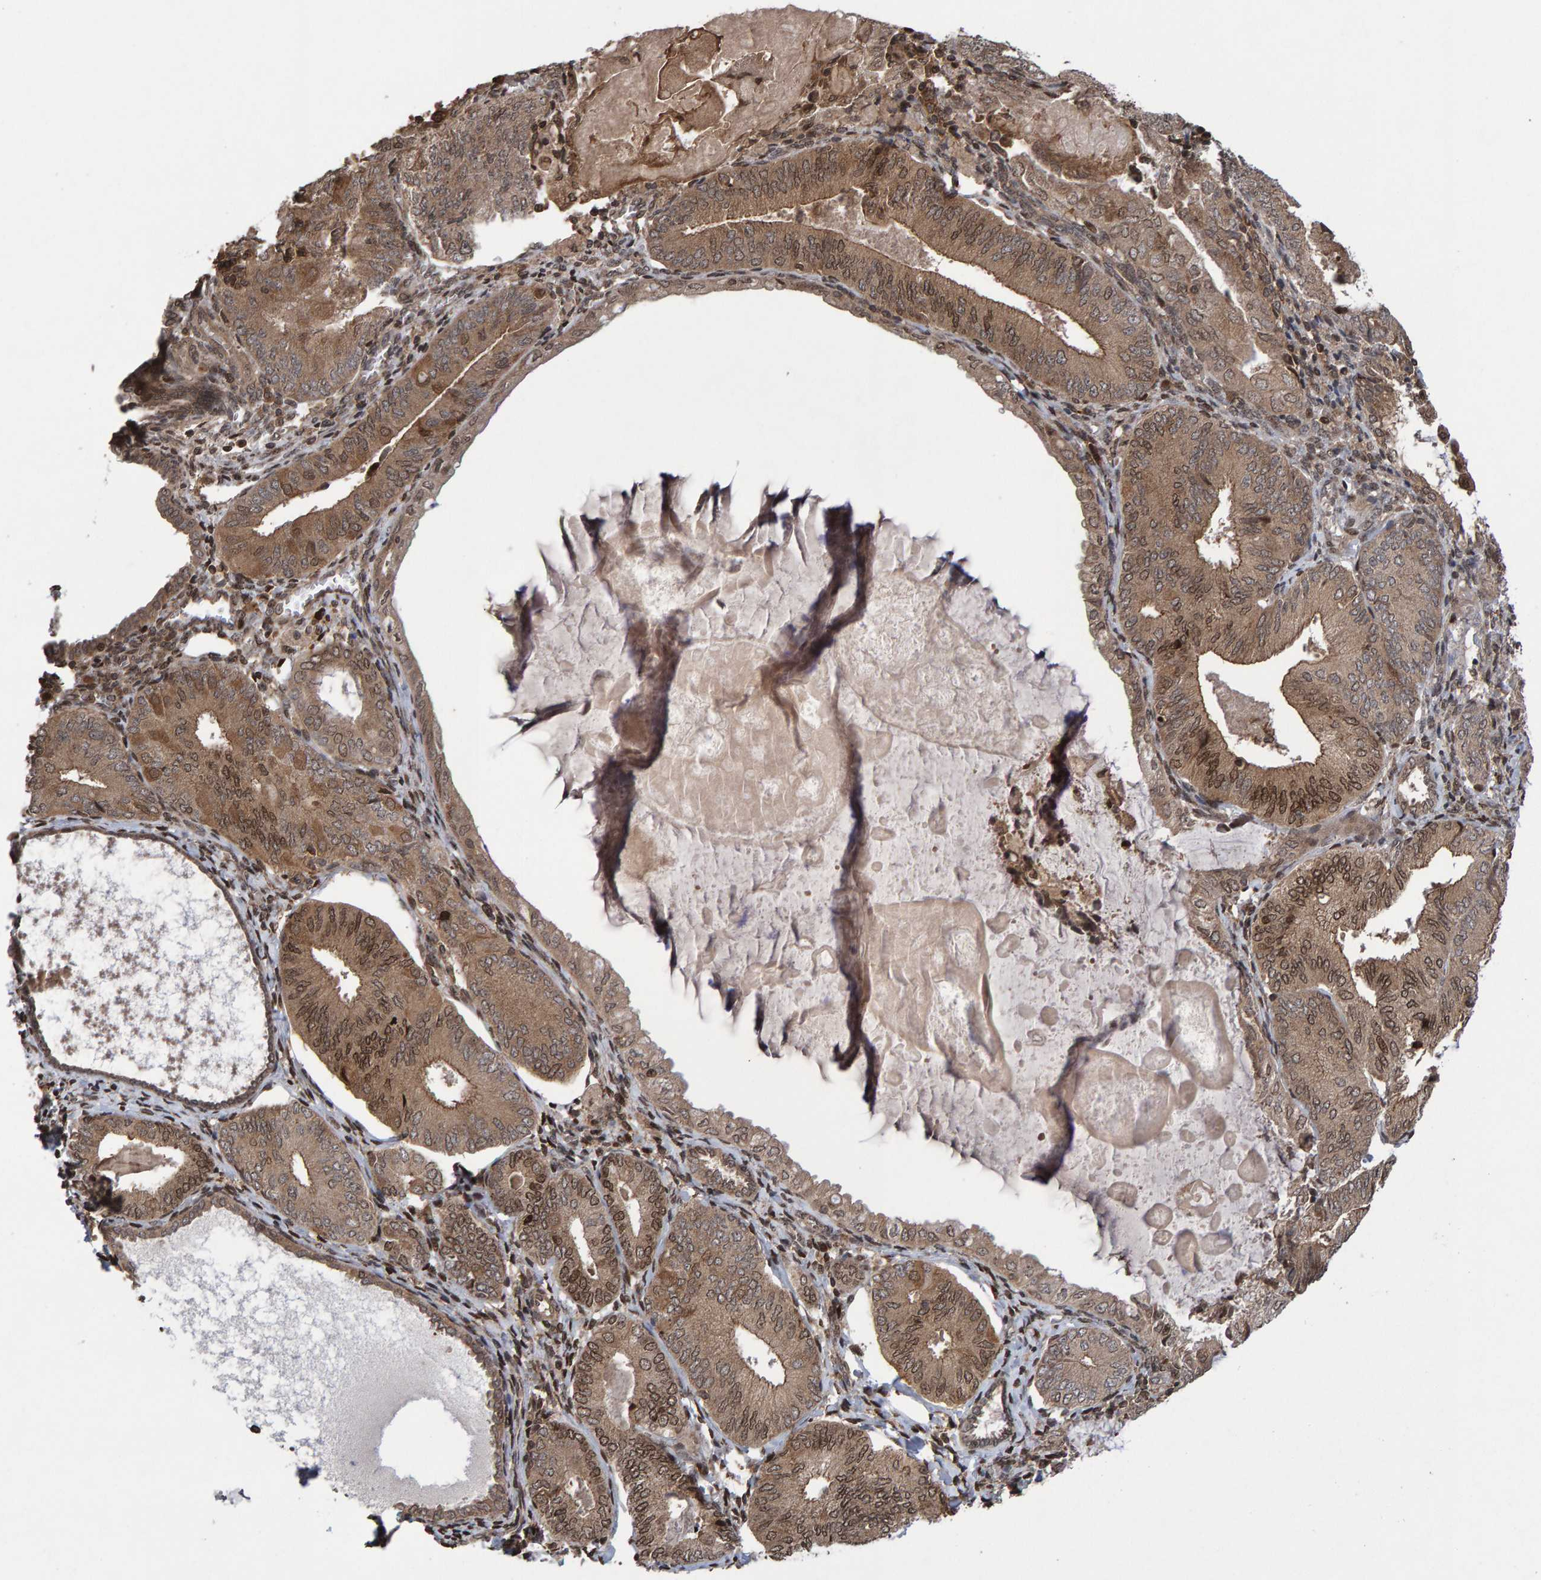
{"staining": {"intensity": "moderate", "quantity": ">75%", "location": "cytoplasmic/membranous,nuclear"}, "tissue": "endometrial cancer", "cell_type": "Tumor cells", "image_type": "cancer", "snomed": [{"axis": "morphology", "description": "Adenocarcinoma, NOS"}, {"axis": "topography", "description": "Endometrium"}], "caption": "IHC photomicrograph of endometrial adenocarcinoma stained for a protein (brown), which demonstrates medium levels of moderate cytoplasmic/membranous and nuclear expression in approximately >75% of tumor cells.", "gene": "GAB2", "patient": {"sex": "female", "age": 81}}